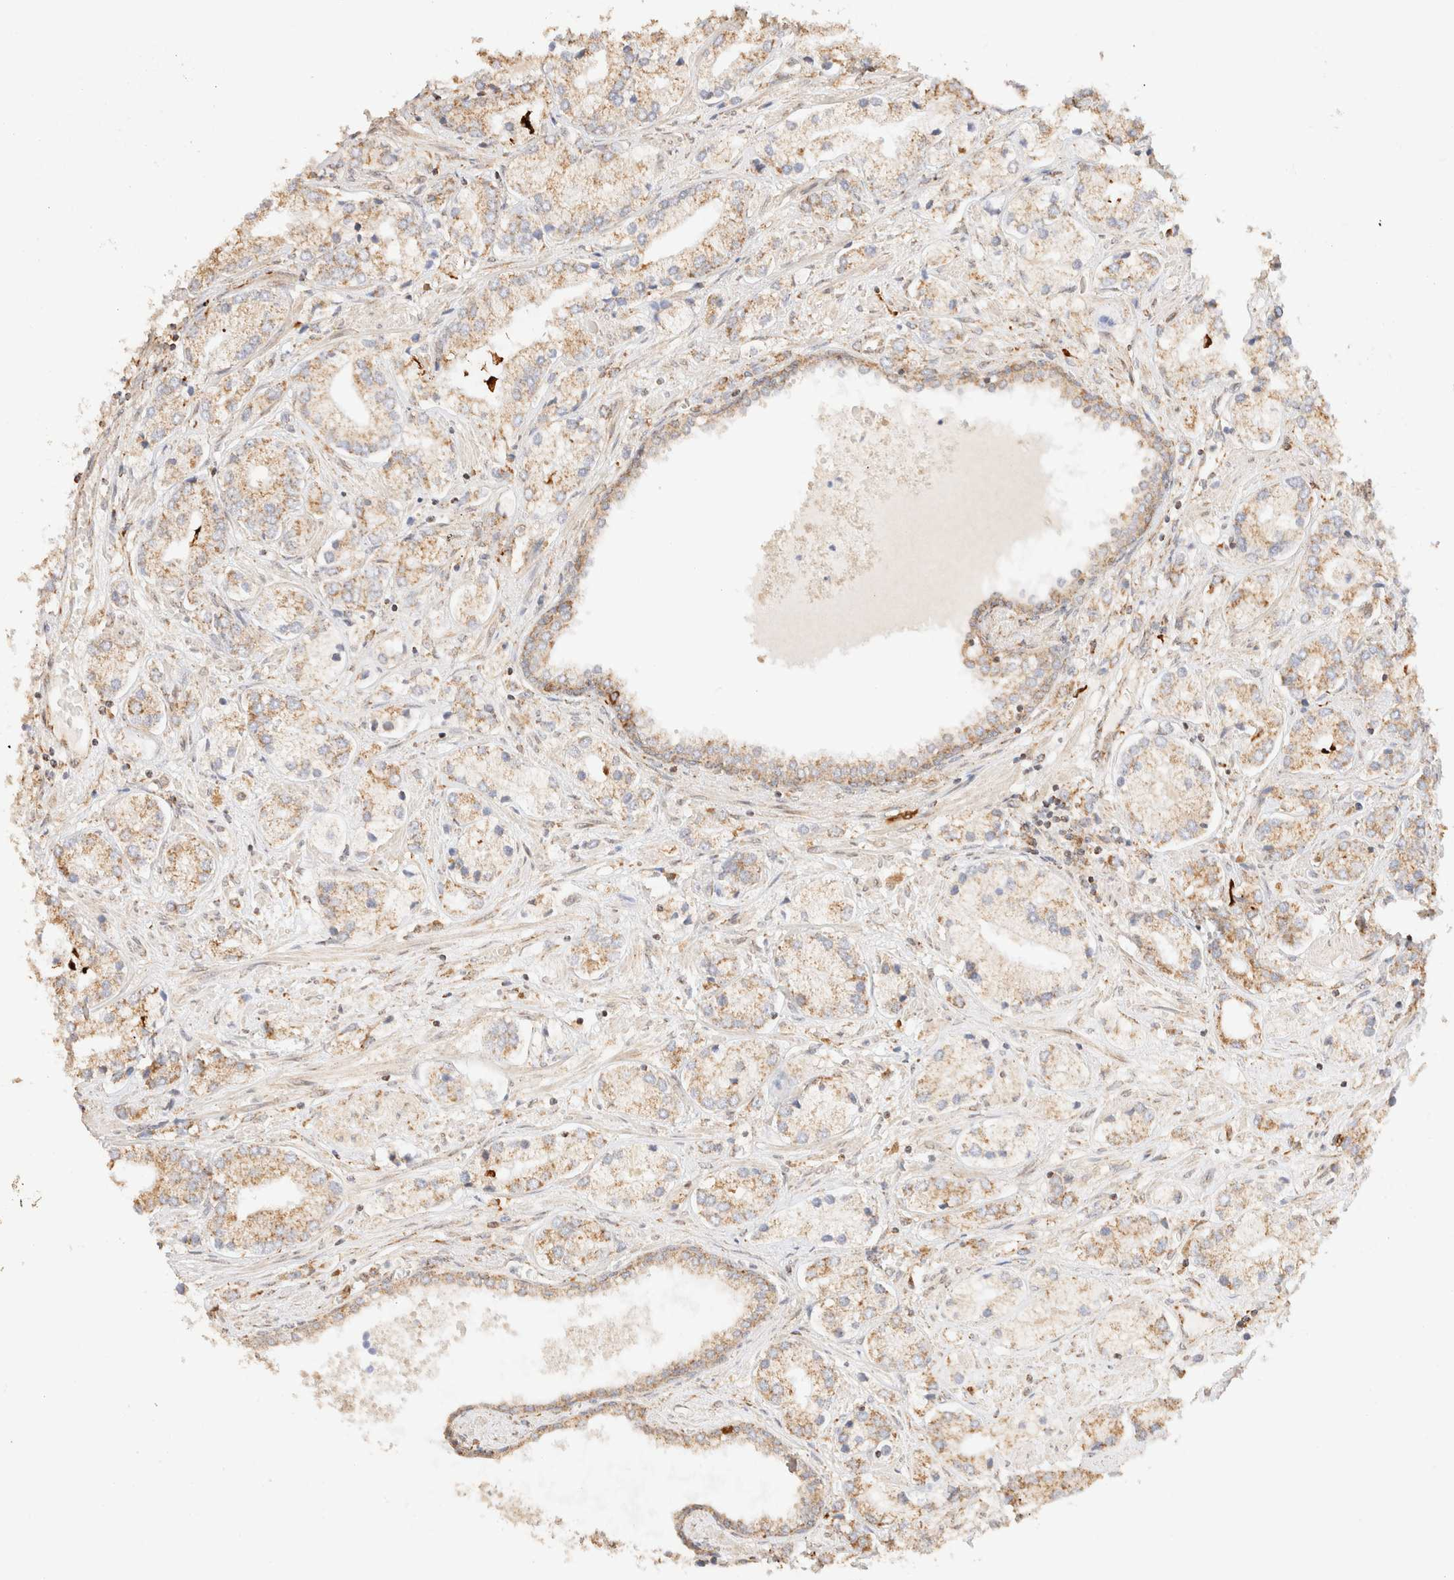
{"staining": {"intensity": "moderate", "quantity": ">75%", "location": "cytoplasmic/membranous"}, "tissue": "prostate cancer", "cell_type": "Tumor cells", "image_type": "cancer", "snomed": [{"axis": "morphology", "description": "Adenocarcinoma, High grade"}, {"axis": "topography", "description": "Prostate"}], "caption": "A photomicrograph of prostate high-grade adenocarcinoma stained for a protein displays moderate cytoplasmic/membranous brown staining in tumor cells. (Brightfield microscopy of DAB IHC at high magnification).", "gene": "TACO1", "patient": {"sex": "male", "age": 66}}